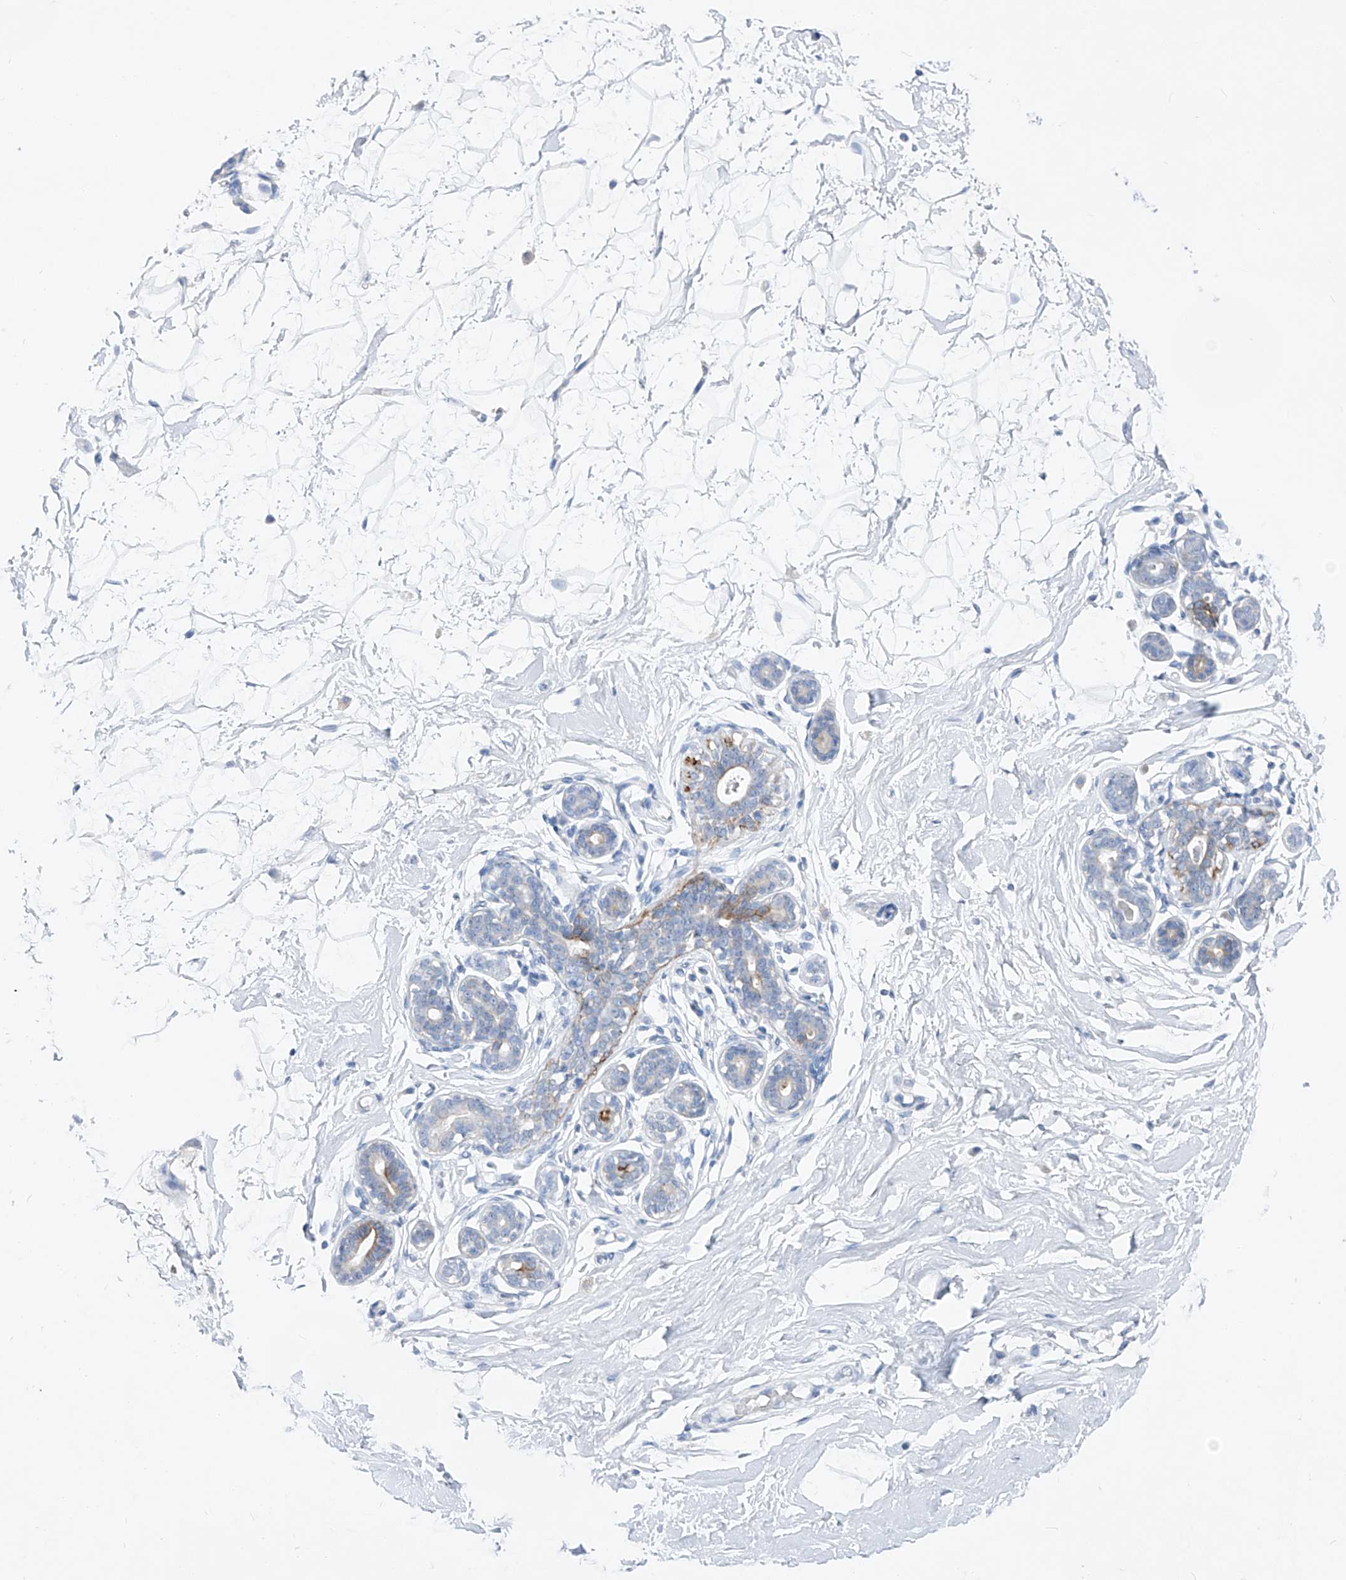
{"staining": {"intensity": "negative", "quantity": "none", "location": "none"}, "tissue": "breast", "cell_type": "Adipocytes", "image_type": "normal", "snomed": [{"axis": "morphology", "description": "Normal tissue, NOS"}, {"axis": "morphology", "description": "Adenoma, NOS"}, {"axis": "topography", "description": "Breast"}], "caption": "This photomicrograph is of normal breast stained with immunohistochemistry to label a protein in brown with the nuclei are counter-stained blue. There is no positivity in adipocytes. (DAB (3,3'-diaminobenzidine) IHC with hematoxylin counter stain).", "gene": "FRS3", "patient": {"sex": "female", "age": 23}}